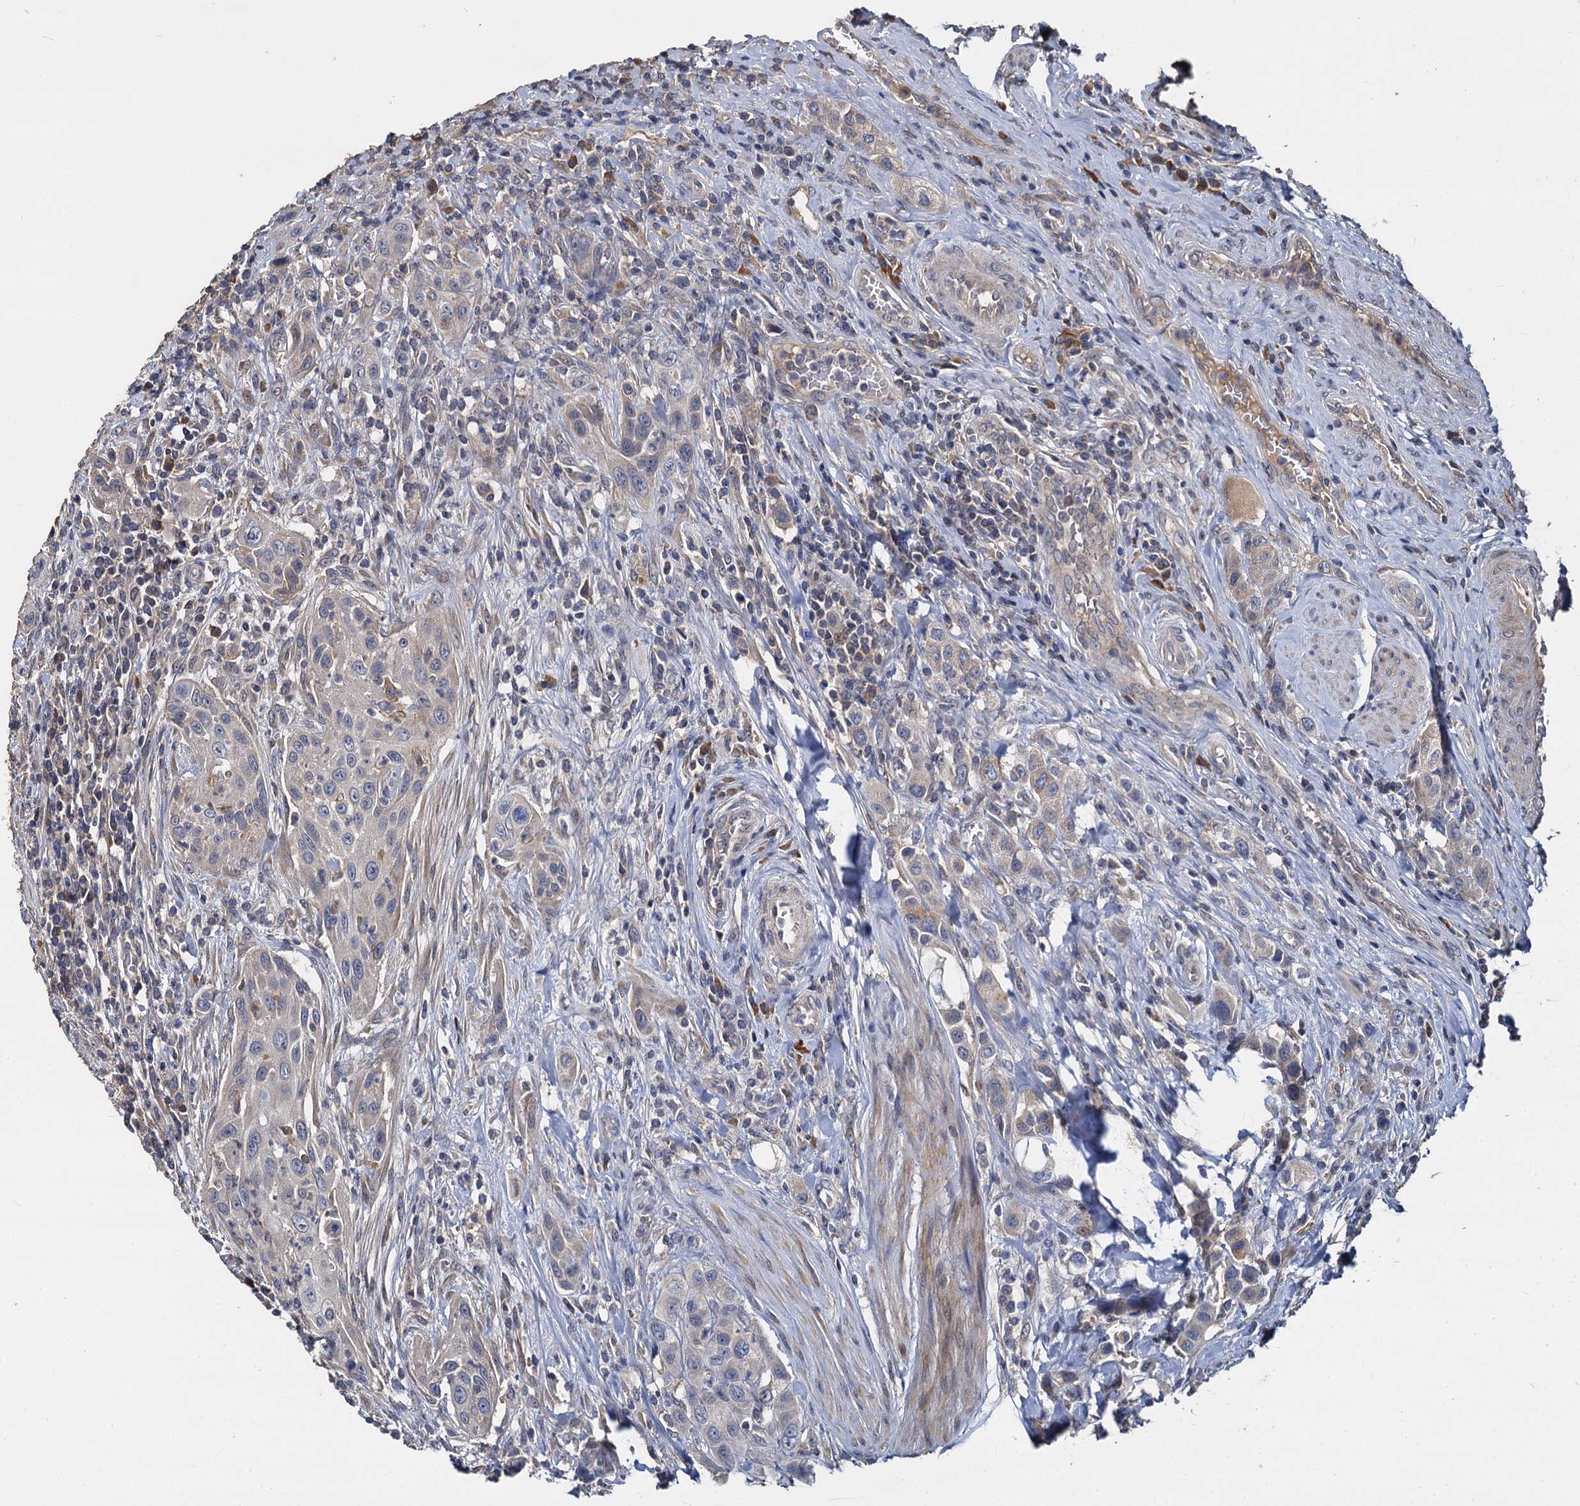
{"staining": {"intensity": "weak", "quantity": "<25%", "location": "cytoplasmic/membranous"}, "tissue": "urothelial cancer", "cell_type": "Tumor cells", "image_type": "cancer", "snomed": [{"axis": "morphology", "description": "Urothelial carcinoma, High grade"}, {"axis": "topography", "description": "Urinary bladder"}], "caption": "Tumor cells are negative for protein expression in human high-grade urothelial carcinoma.", "gene": "CCDC184", "patient": {"sex": "male", "age": 50}}